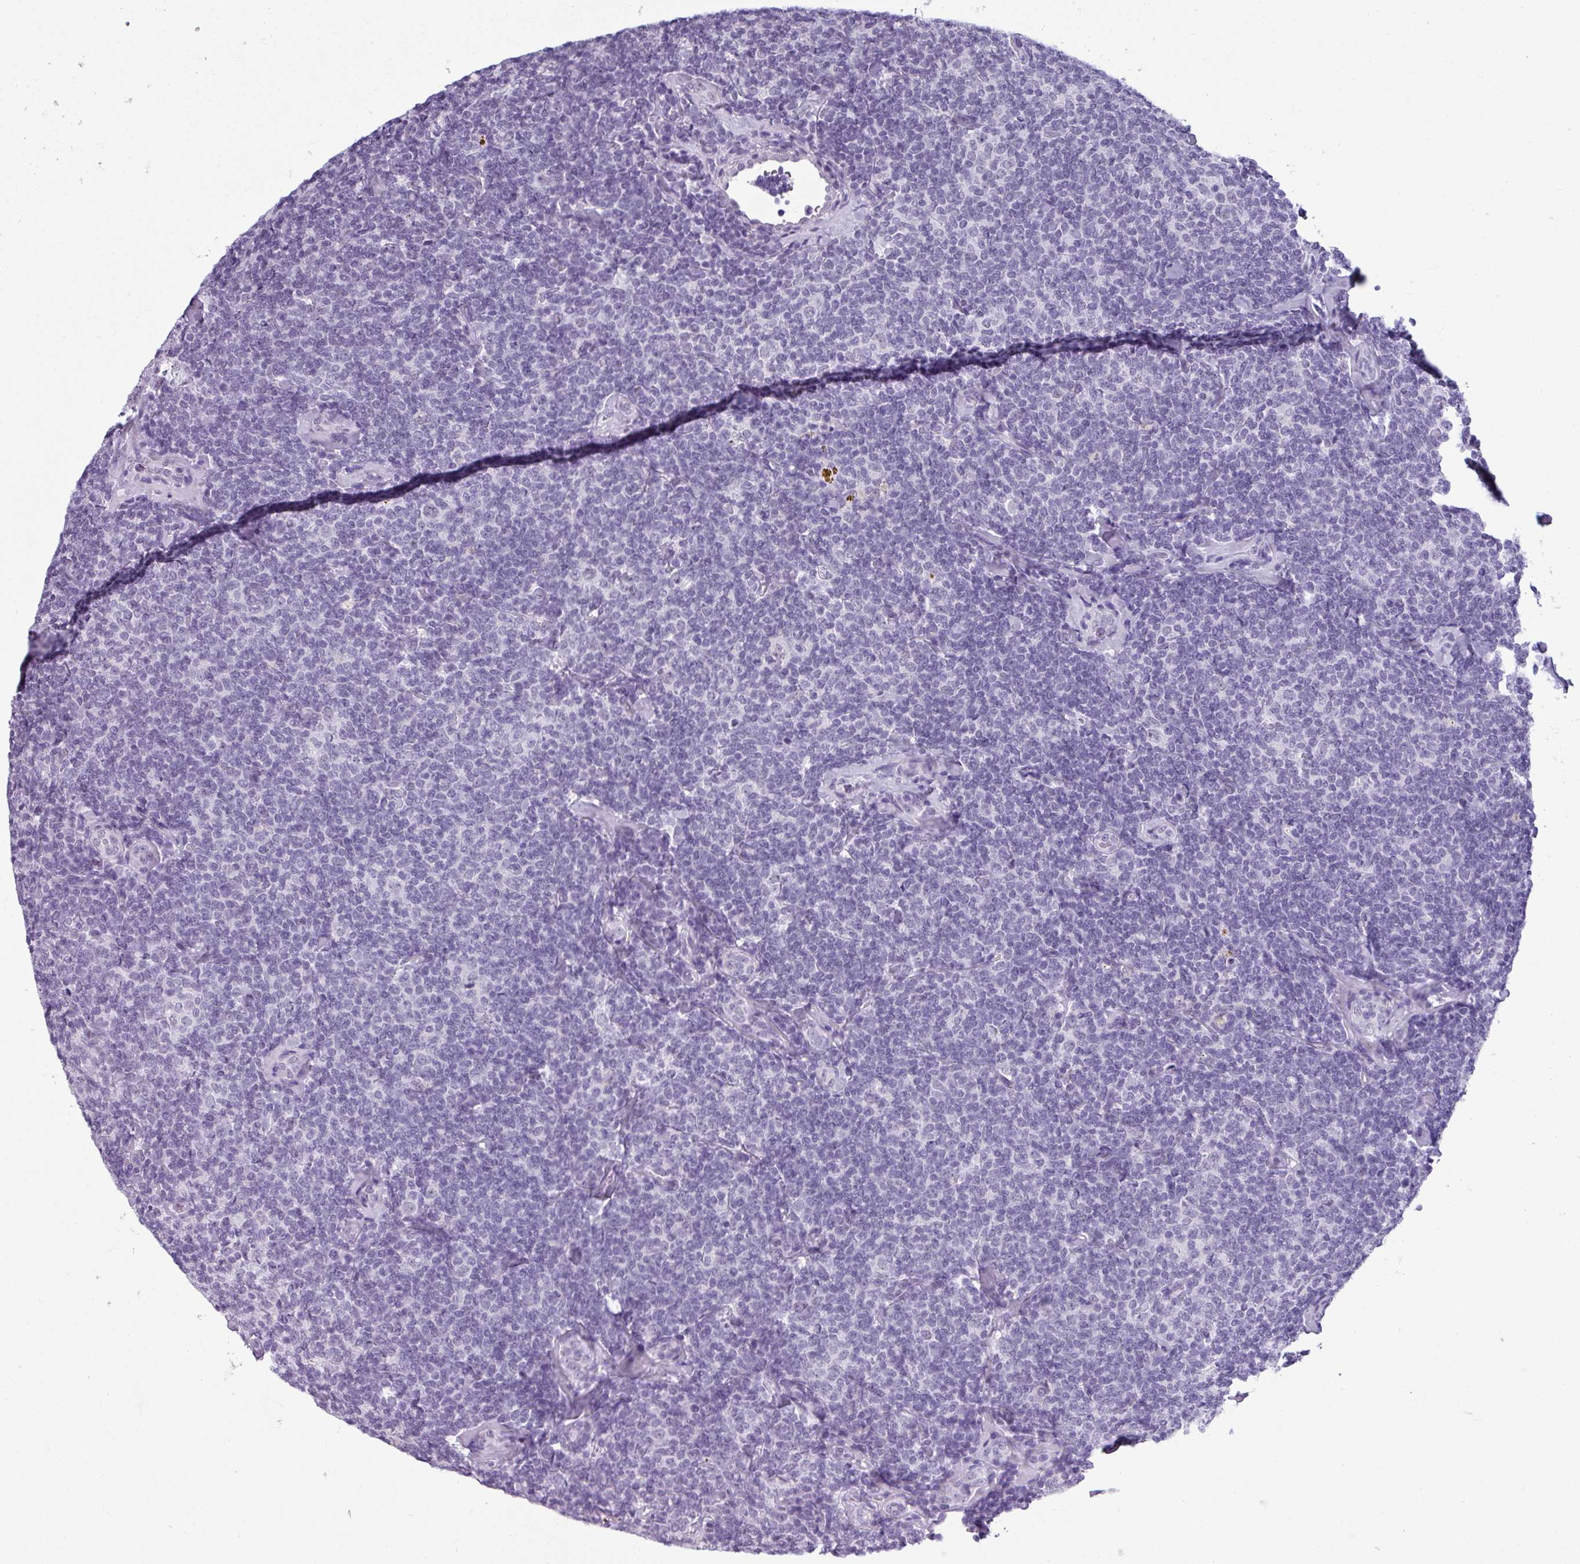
{"staining": {"intensity": "negative", "quantity": "none", "location": "none"}, "tissue": "lymphoma", "cell_type": "Tumor cells", "image_type": "cancer", "snomed": [{"axis": "morphology", "description": "Malignant lymphoma, non-Hodgkin's type, Low grade"}, {"axis": "topography", "description": "Lymph node"}], "caption": "The IHC micrograph has no significant positivity in tumor cells of low-grade malignant lymphoma, non-Hodgkin's type tissue.", "gene": "SRGAP1", "patient": {"sex": "female", "age": 56}}